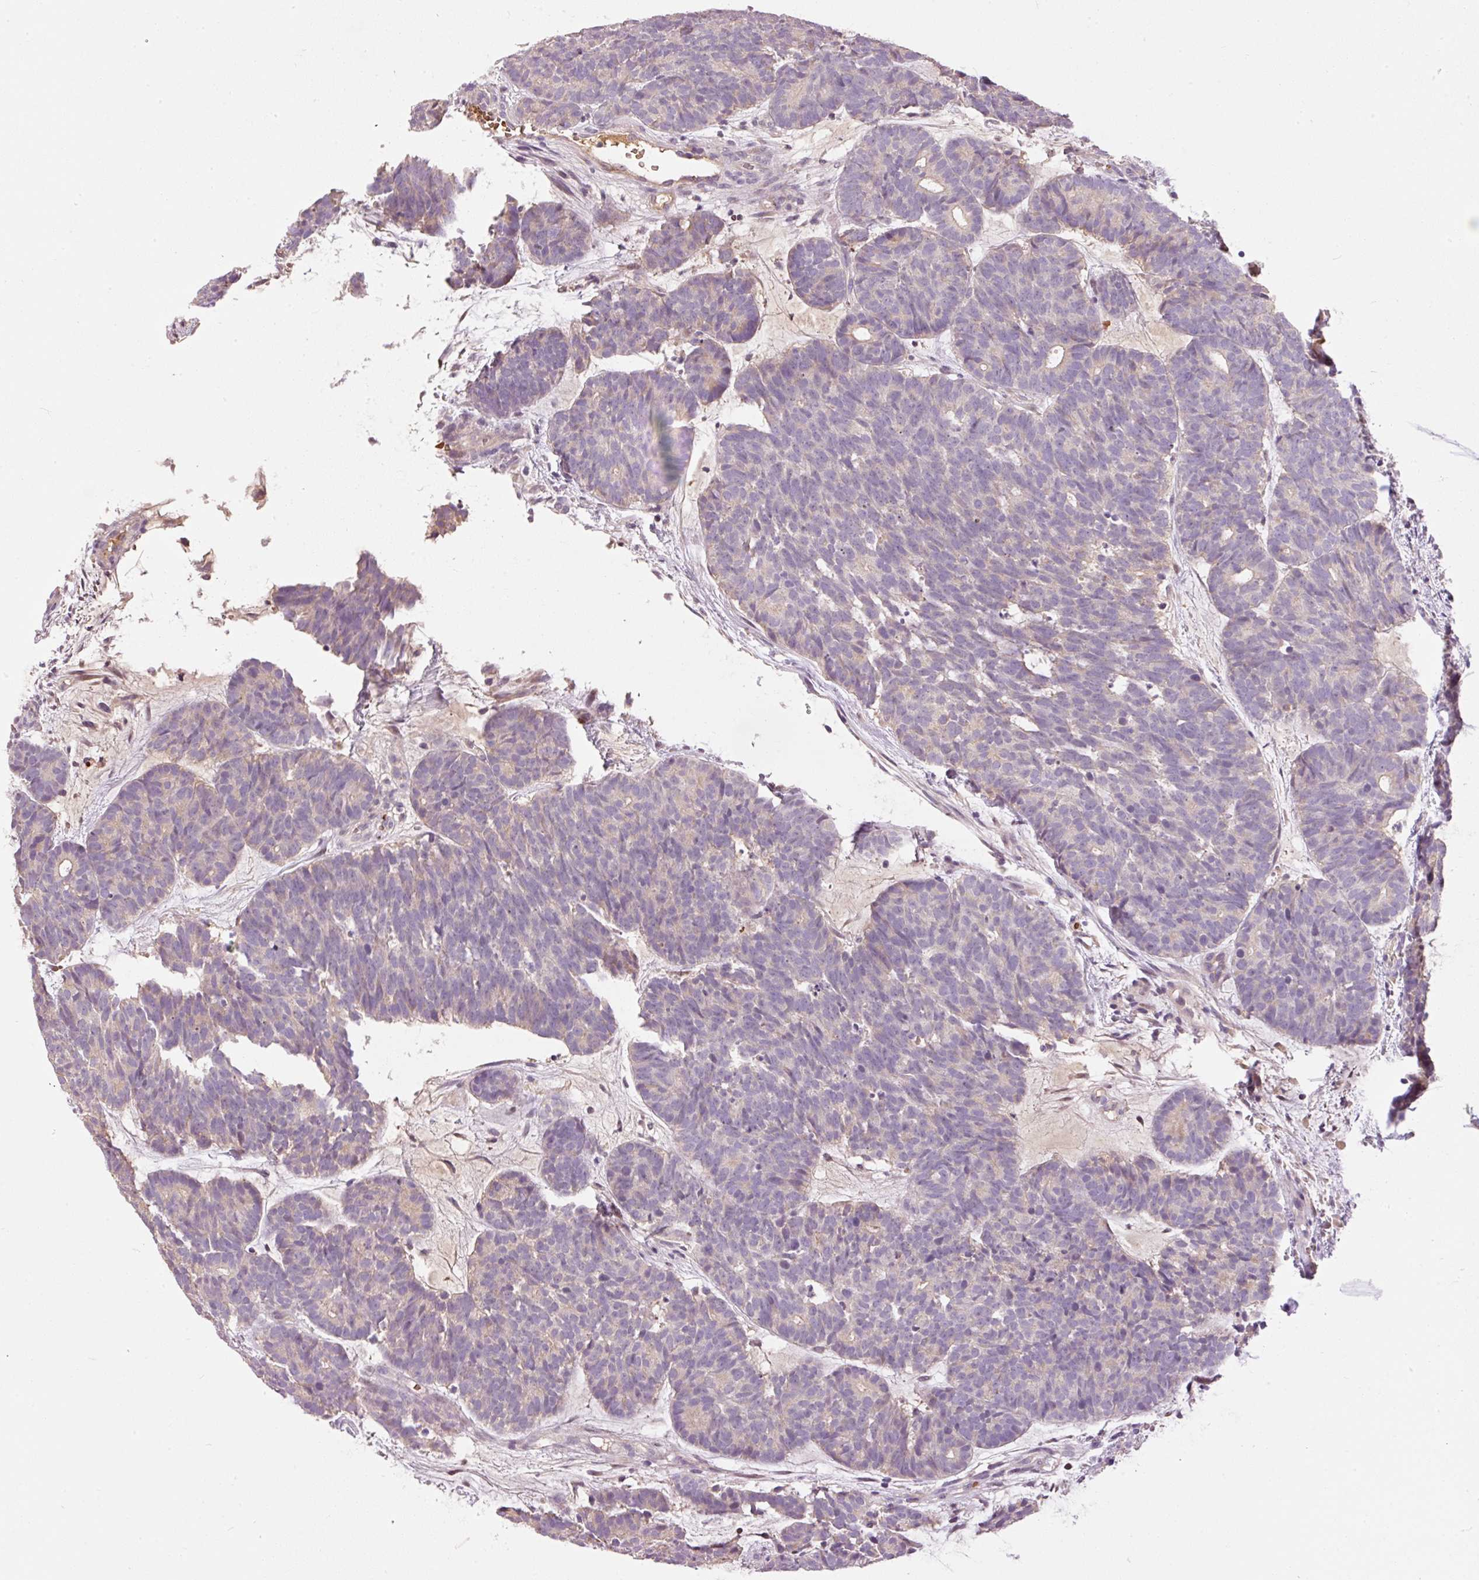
{"staining": {"intensity": "weak", "quantity": "<25%", "location": "cytoplasmic/membranous"}, "tissue": "head and neck cancer", "cell_type": "Tumor cells", "image_type": "cancer", "snomed": [{"axis": "morphology", "description": "Adenocarcinoma, NOS"}, {"axis": "topography", "description": "Head-Neck"}], "caption": "Immunohistochemistry (IHC) of head and neck cancer shows no staining in tumor cells. Nuclei are stained in blue.", "gene": "CMTM8", "patient": {"sex": "female", "age": 81}}